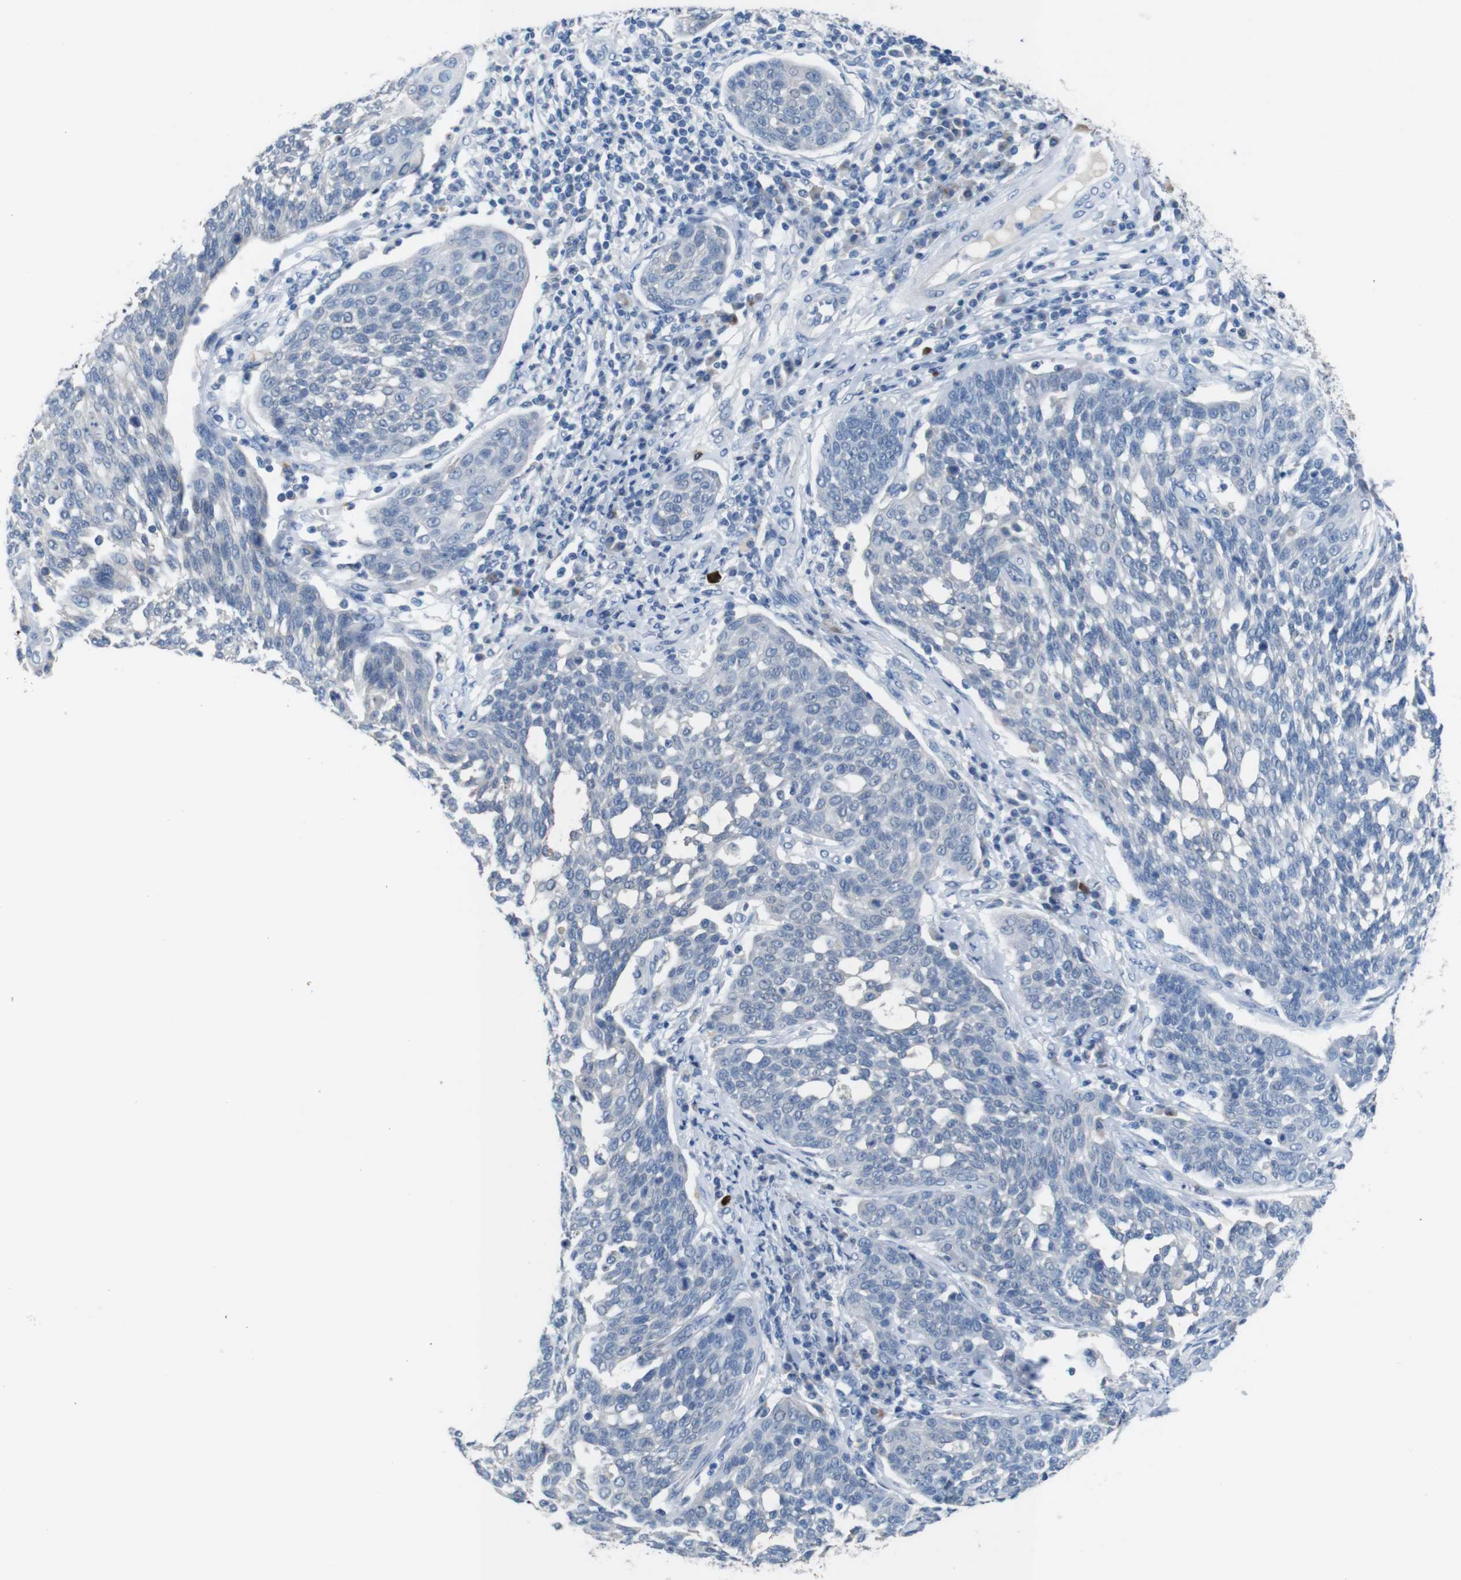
{"staining": {"intensity": "negative", "quantity": "none", "location": "none"}, "tissue": "cervical cancer", "cell_type": "Tumor cells", "image_type": "cancer", "snomed": [{"axis": "morphology", "description": "Squamous cell carcinoma, NOS"}, {"axis": "topography", "description": "Cervix"}], "caption": "IHC of human cervical cancer (squamous cell carcinoma) displays no positivity in tumor cells.", "gene": "SLC2A8", "patient": {"sex": "female", "age": 34}}